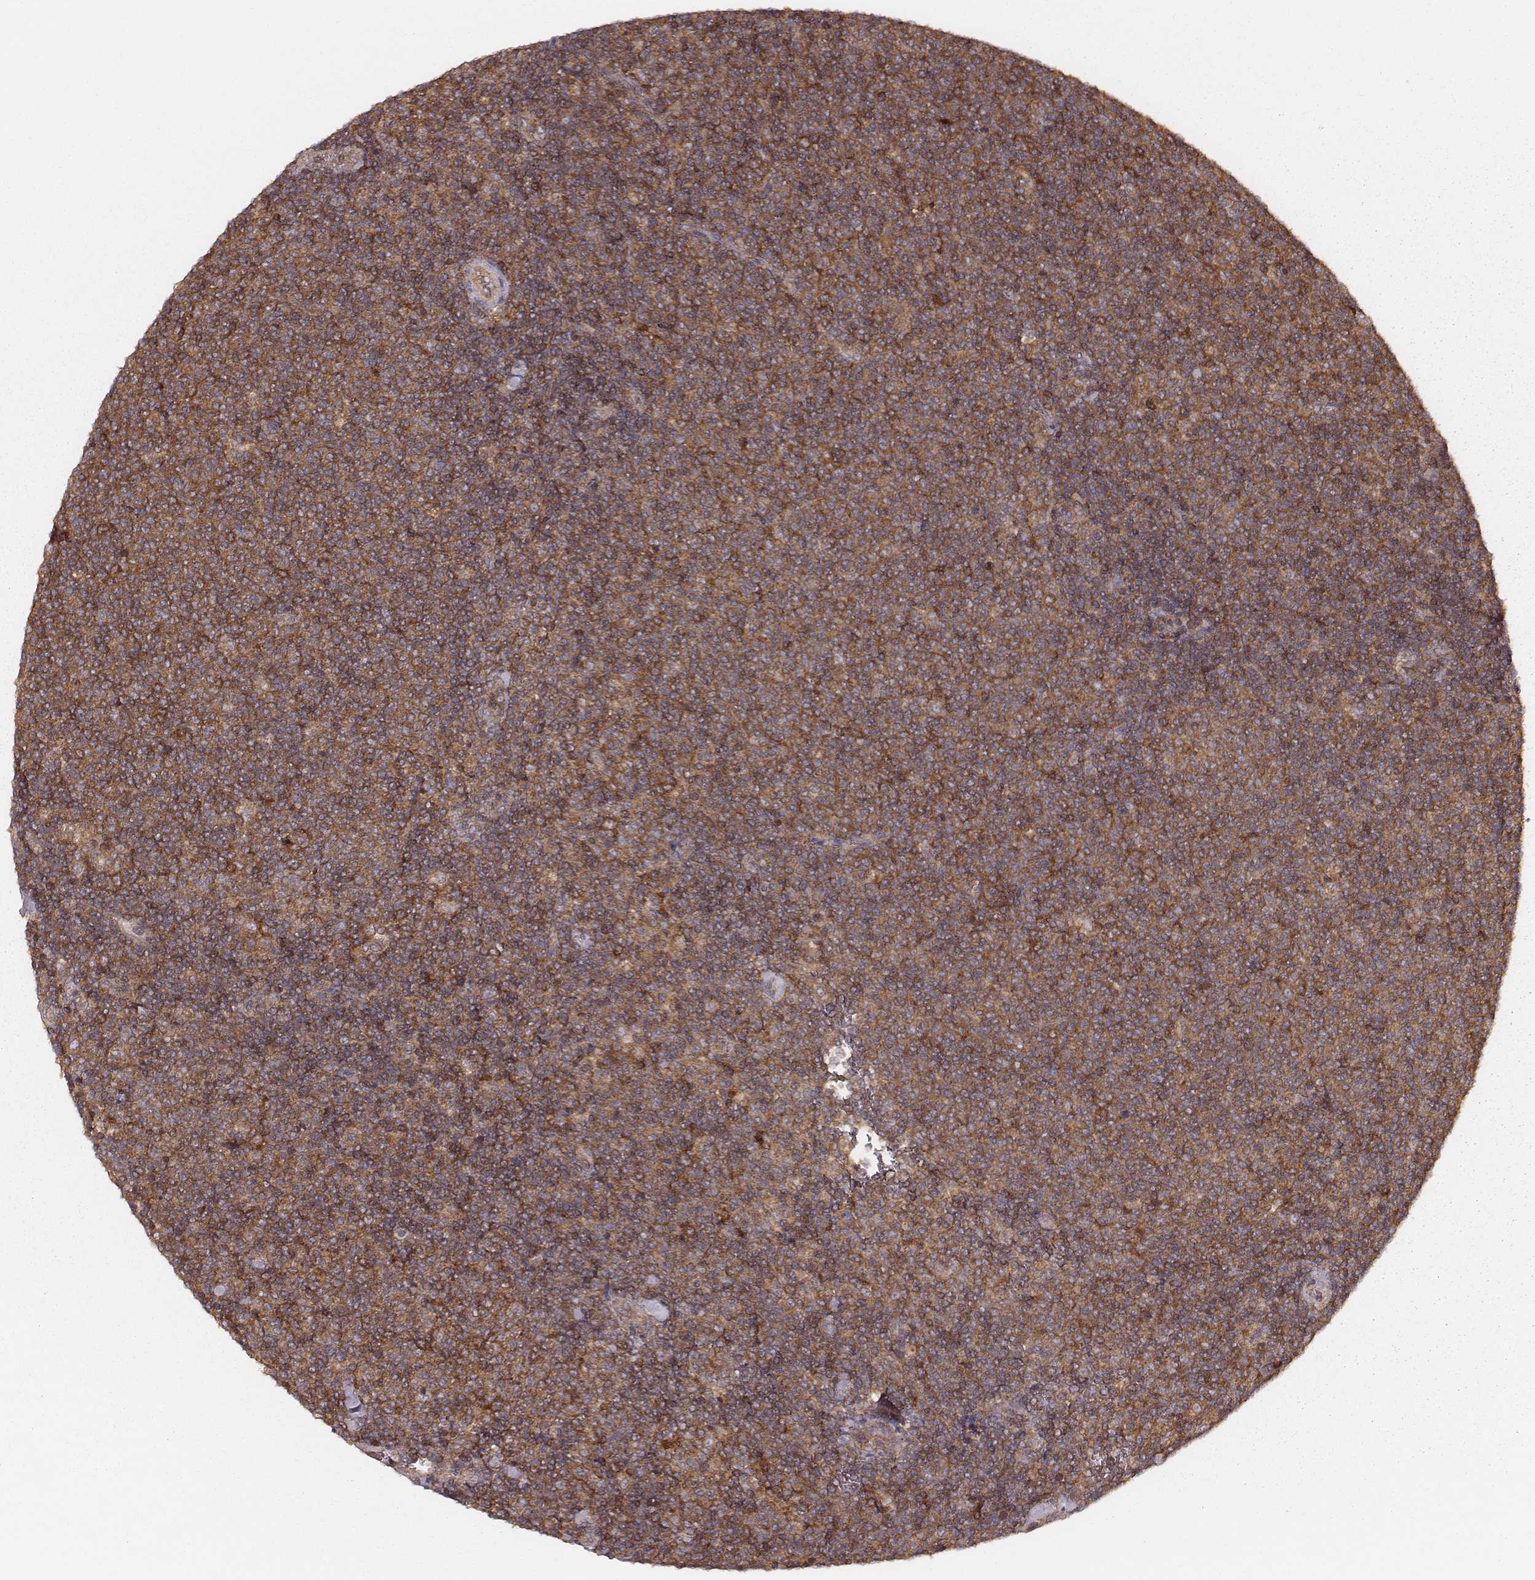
{"staining": {"intensity": "strong", "quantity": ">75%", "location": "cytoplasmic/membranous"}, "tissue": "lymphoma", "cell_type": "Tumor cells", "image_type": "cancer", "snomed": [{"axis": "morphology", "description": "Malignant lymphoma, non-Hodgkin's type, Low grade"}, {"axis": "topography", "description": "Lymph node"}], "caption": "Lymphoma stained with immunohistochemistry (IHC) displays strong cytoplasmic/membranous staining in approximately >75% of tumor cells. (Brightfield microscopy of DAB IHC at high magnification).", "gene": "CARS1", "patient": {"sex": "male", "age": 52}}